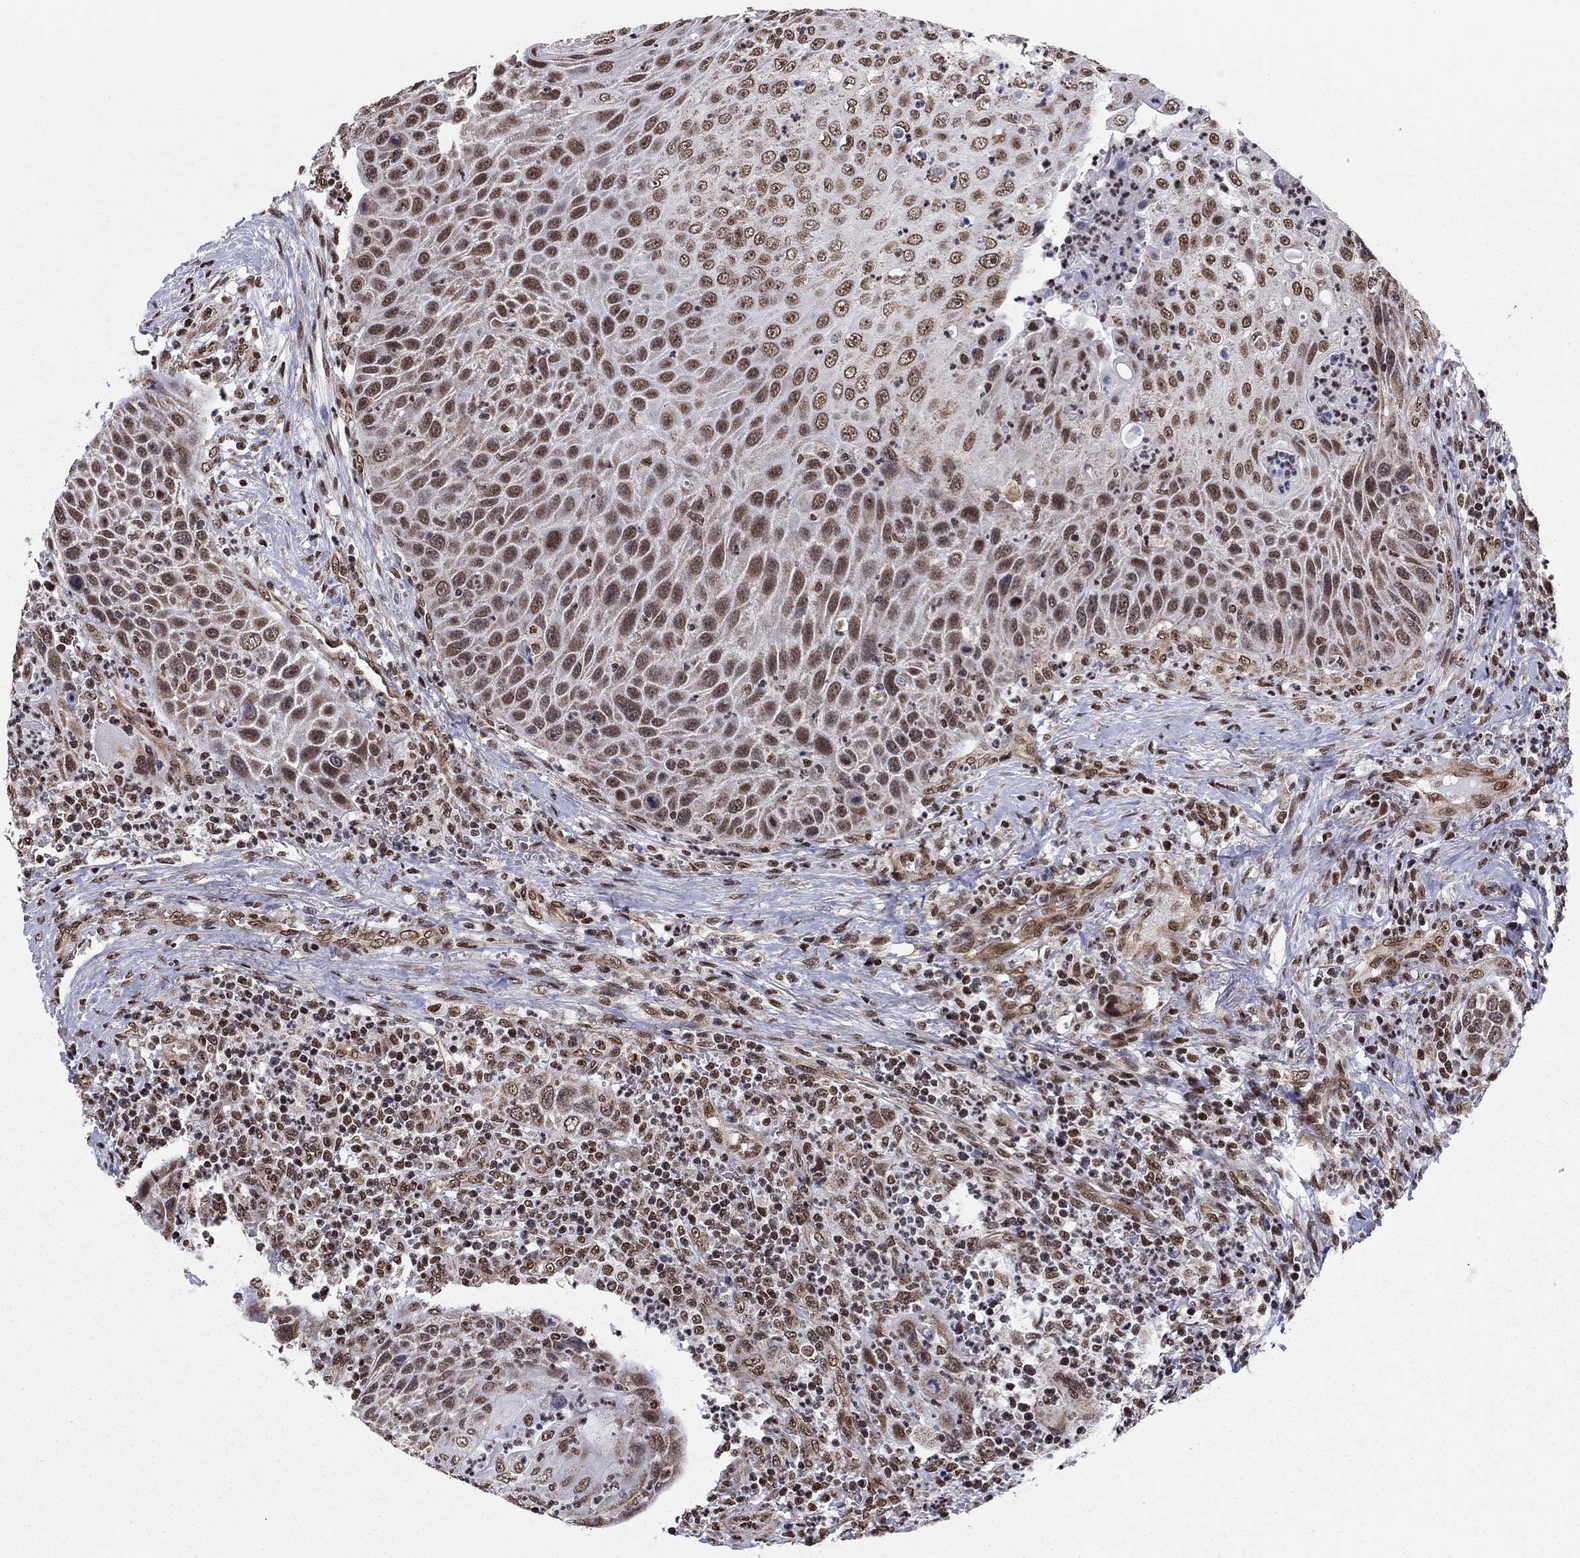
{"staining": {"intensity": "moderate", "quantity": ">75%", "location": "cytoplasmic/membranous,nuclear"}, "tissue": "head and neck cancer", "cell_type": "Tumor cells", "image_type": "cancer", "snomed": [{"axis": "morphology", "description": "Squamous cell carcinoma, NOS"}, {"axis": "topography", "description": "Head-Neck"}], "caption": "IHC photomicrograph of squamous cell carcinoma (head and neck) stained for a protein (brown), which displays medium levels of moderate cytoplasmic/membranous and nuclear positivity in about >75% of tumor cells.", "gene": "N4BP2", "patient": {"sex": "male", "age": 69}}